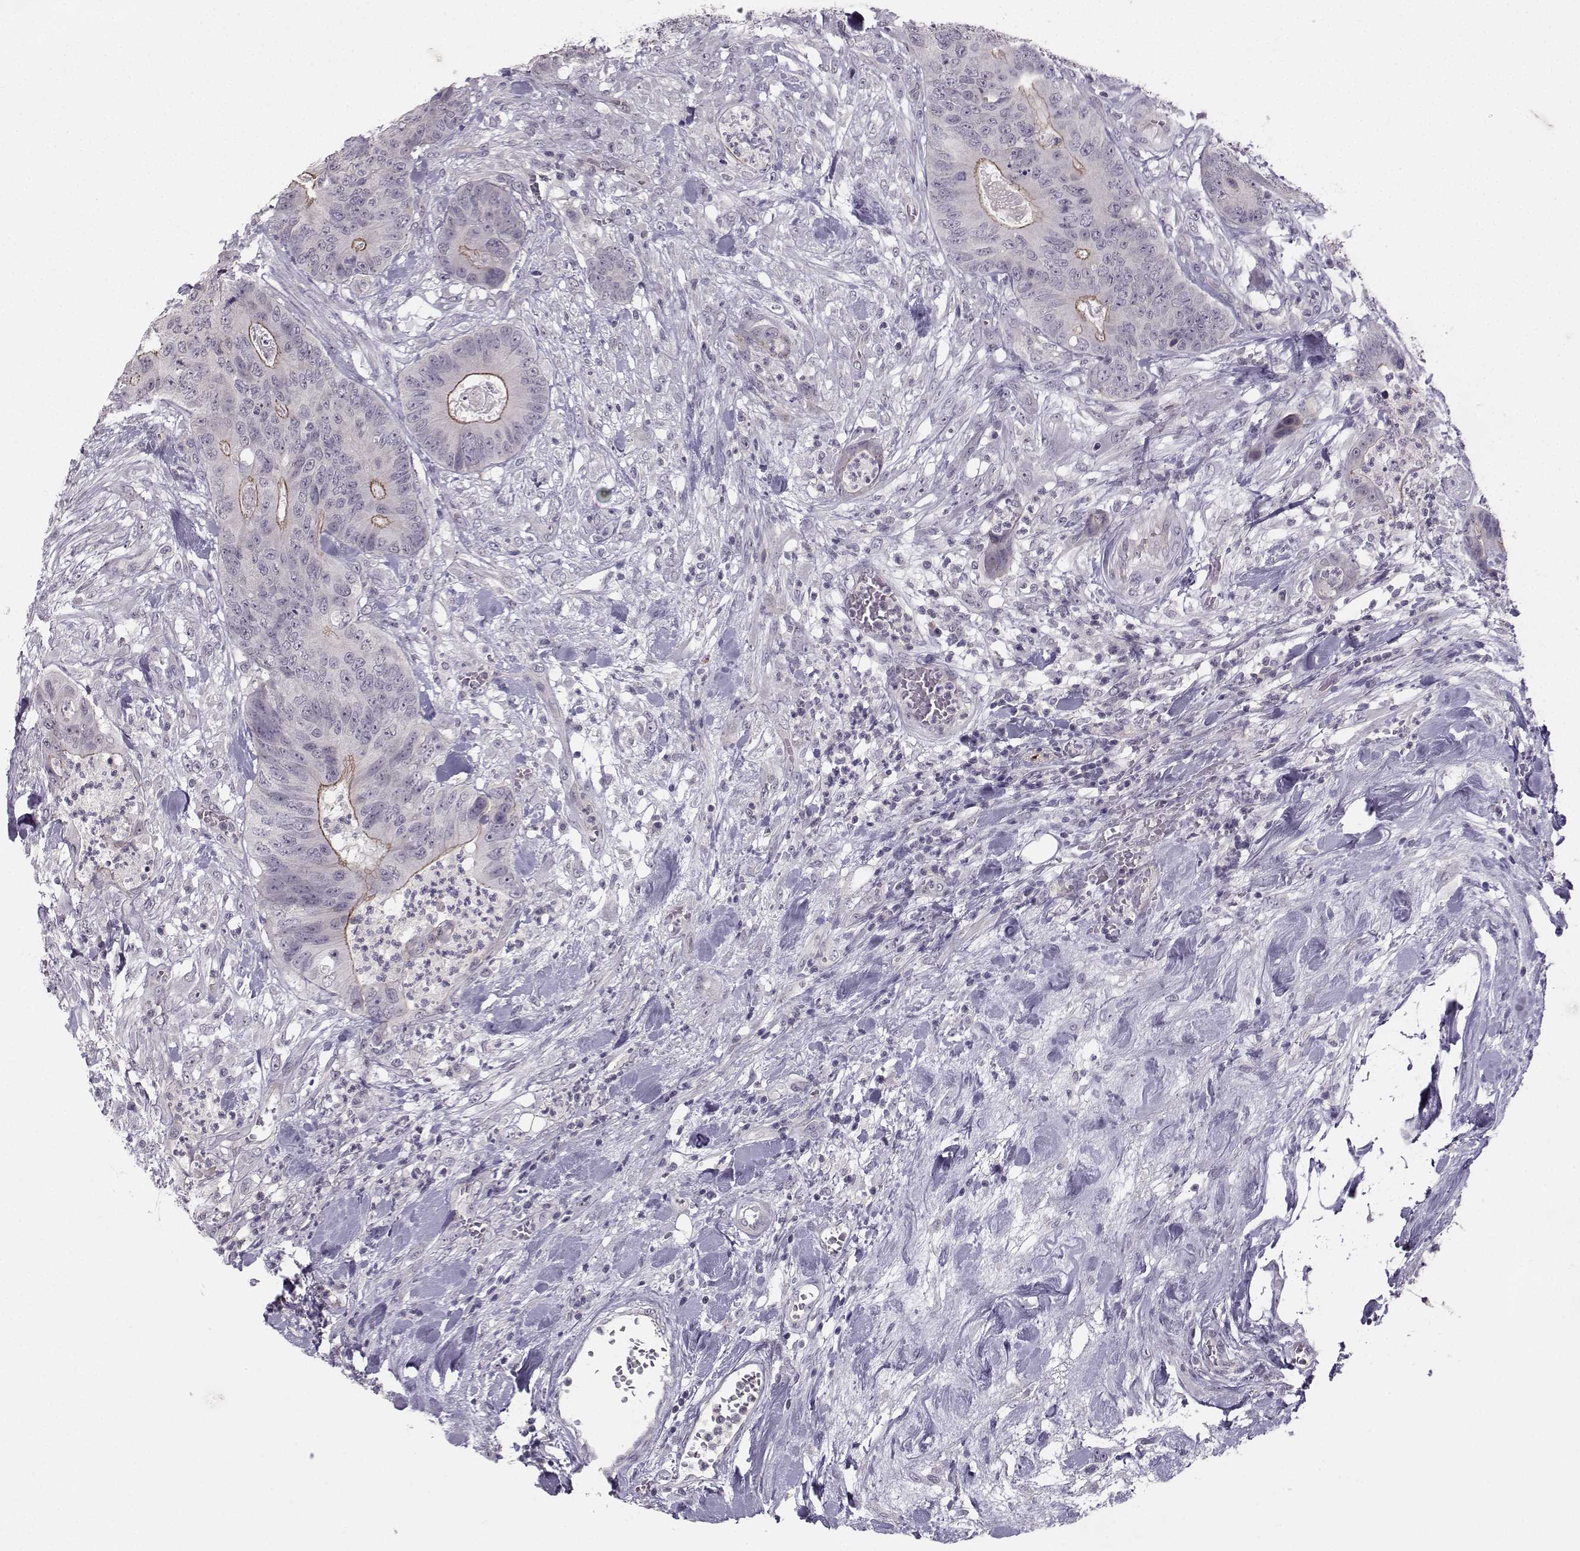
{"staining": {"intensity": "moderate", "quantity": "<25%", "location": "cytoplasmic/membranous"}, "tissue": "colorectal cancer", "cell_type": "Tumor cells", "image_type": "cancer", "snomed": [{"axis": "morphology", "description": "Adenocarcinoma, NOS"}, {"axis": "topography", "description": "Colon"}], "caption": "Colorectal adenocarcinoma stained for a protein (brown) reveals moderate cytoplasmic/membranous positive positivity in approximately <25% of tumor cells.", "gene": "MAST1", "patient": {"sex": "male", "age": 84}}